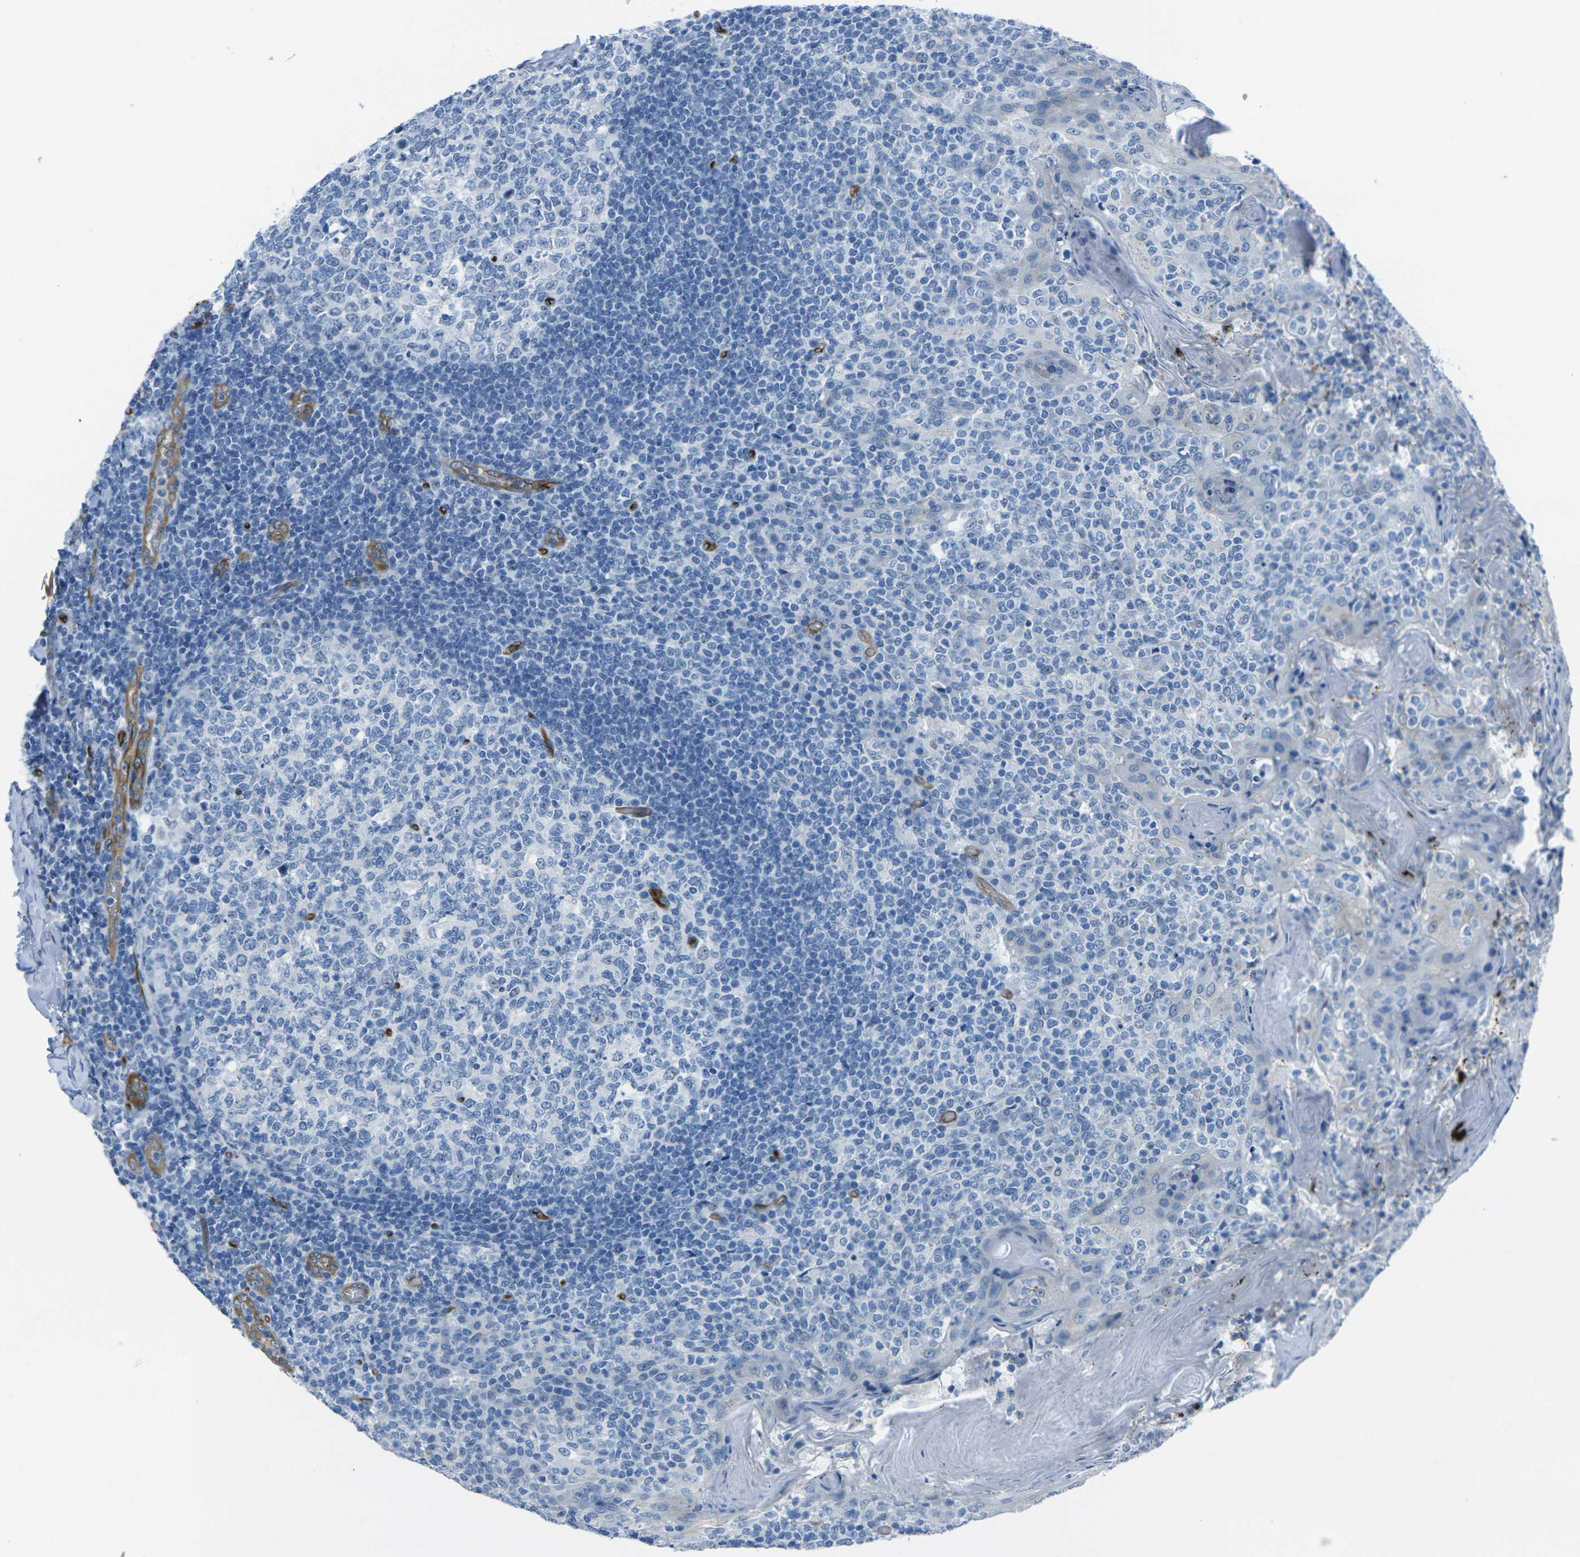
{"staining": {"intensity": "negative", "quantity": "none", "location": "none"}, "tissue": "tonsil", "cell_type": "Germinal center cells", "image_type": "normal", "snomed": [{"axis": "morphology", "description": "Normal tissue, NOS"}, {"axis": "topography", "description": "Tonsil"}], "caption": "Histopathology image shows no protein positivity in germinal center cells of normal tonsil.", "gene": "HSPA12B", "patient": {"sex": "female", "age": 19}}